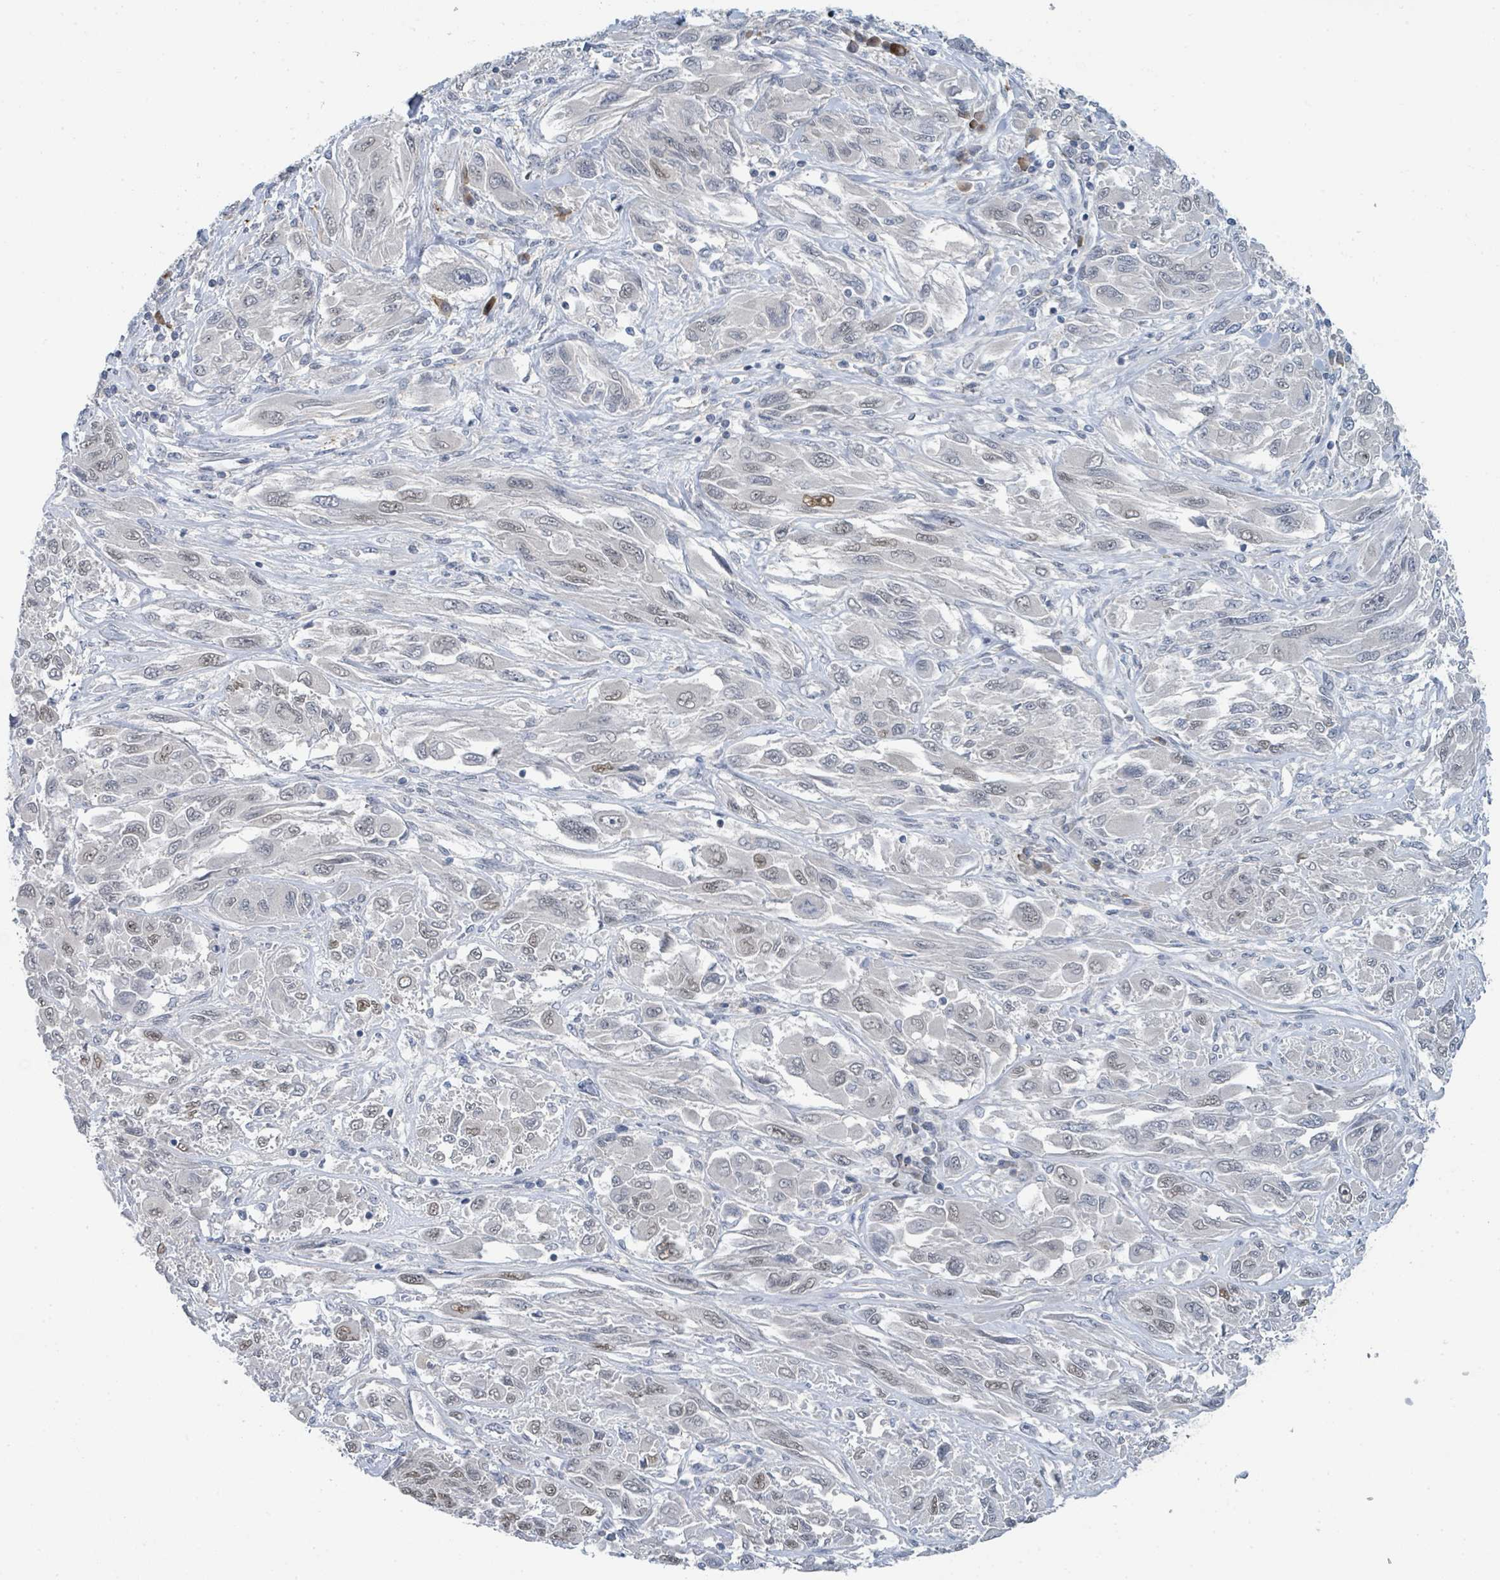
{"staining": {"intensity": "moderate", "quantity": "<25%", "location": "nuclear"}, "tissue": "melanoma", "cell_type": "Tumor cells", "image_type": "cancer", "snomed": [{"axis": "morphology", "description": "Malignant melanoma, NOS"}, {"axis": "topography", "description": "Skin"}], "caption": "Malignant melanoma was stained to show a protein in brown. There is low levels of moderate nuclear expression in approximately <25% of tumor cells.", "gene": "ANKRD55", "patient": {"sex": "female", "age": 91}}